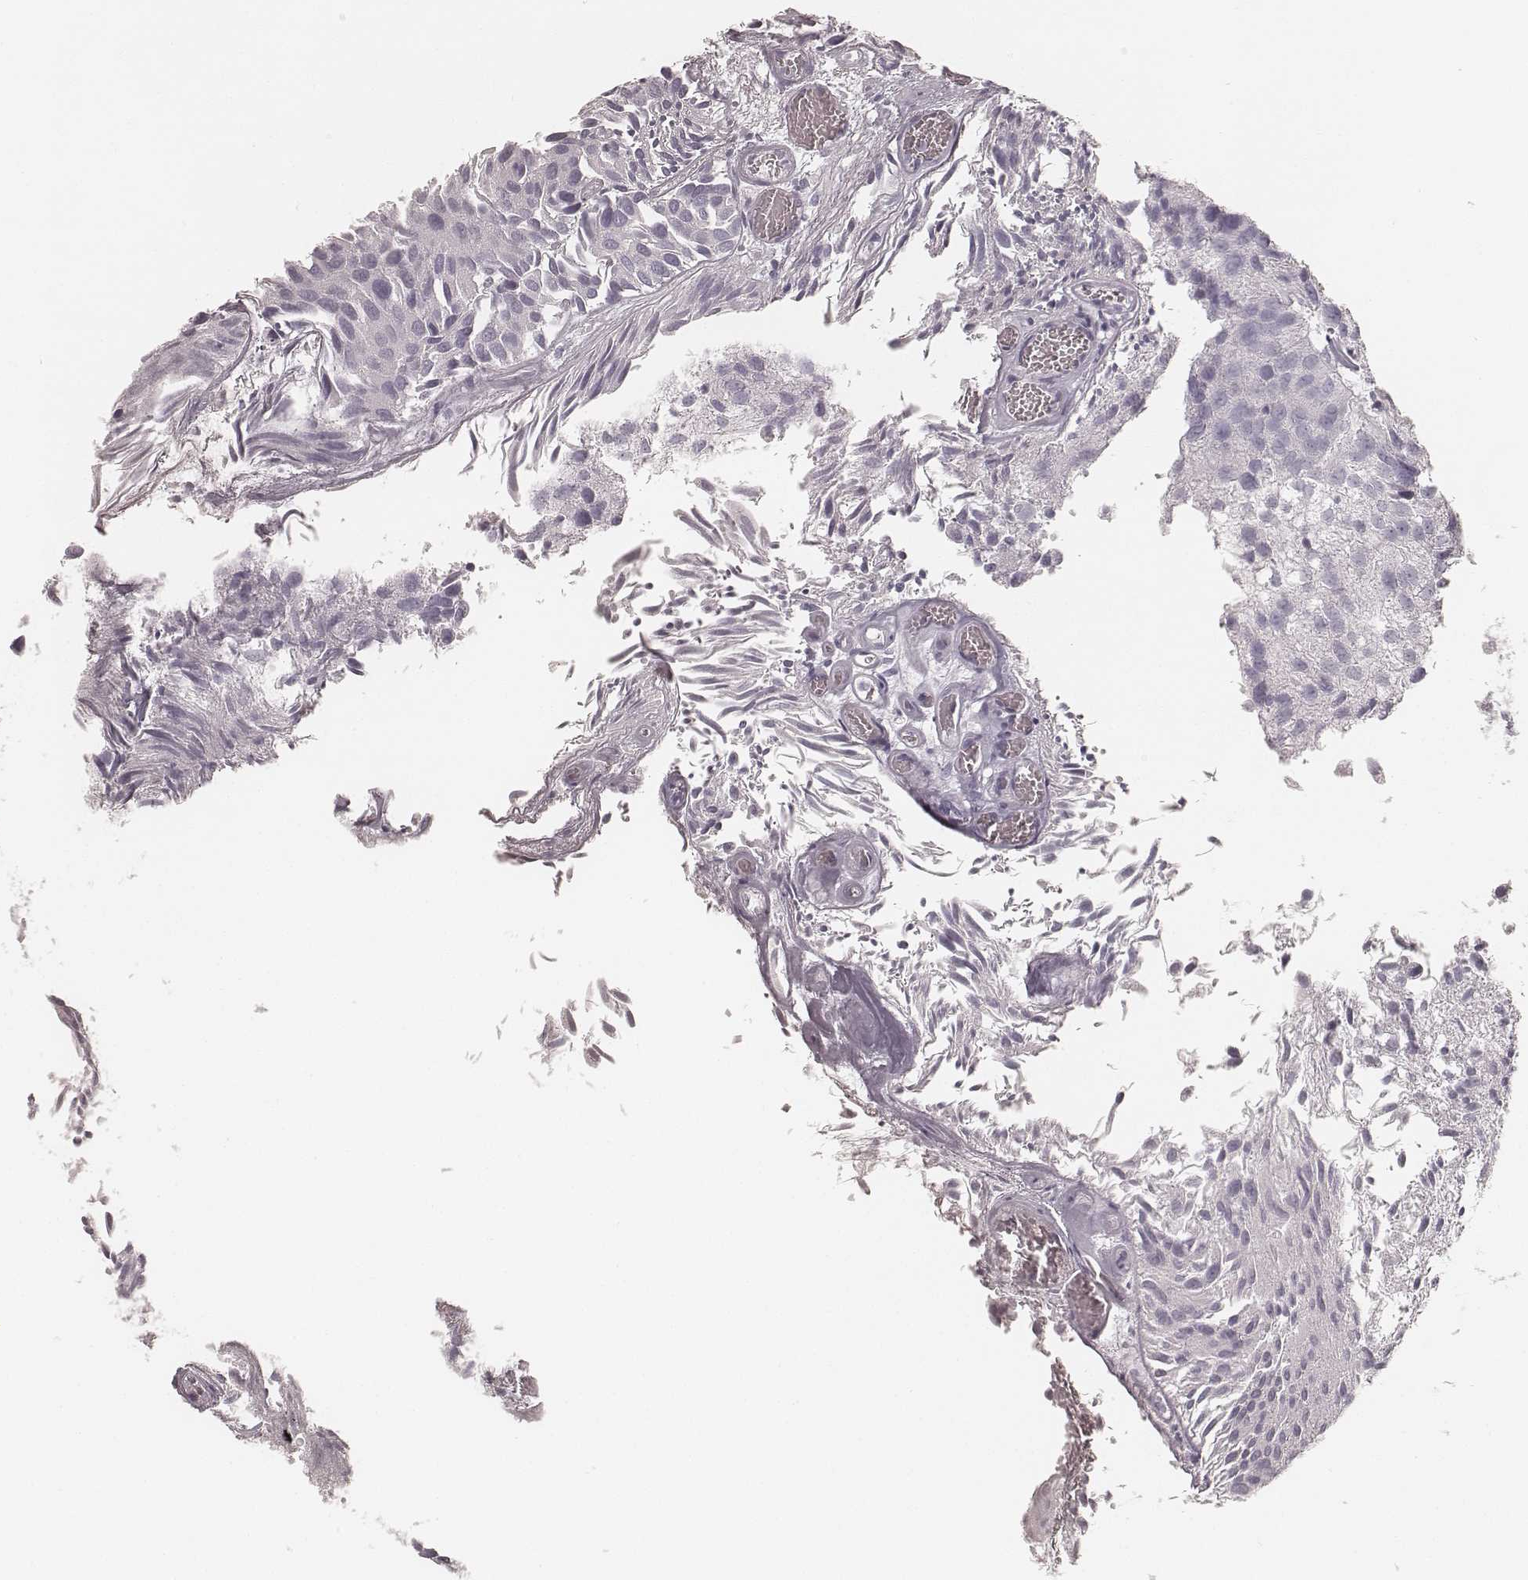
{"staining": {"intensity": "negative", "quantity": "none", "location": "none"}, "tissue": "urothelial cancer", "cell_type": "Tumor cells", "image_type": "cancer", "snomed": [{"axis": "morphology", "description": "Urothelial carcinoma, Low grade"}, {"axis": "topography", "description": "Urinary bladder"}], "caption": "The micrograph exhibits no significant positivity in tumor cells of low-grade urothelial carcinoma.", "gene": "KRT72", "patient": {"sex": "female", "age": 87}}